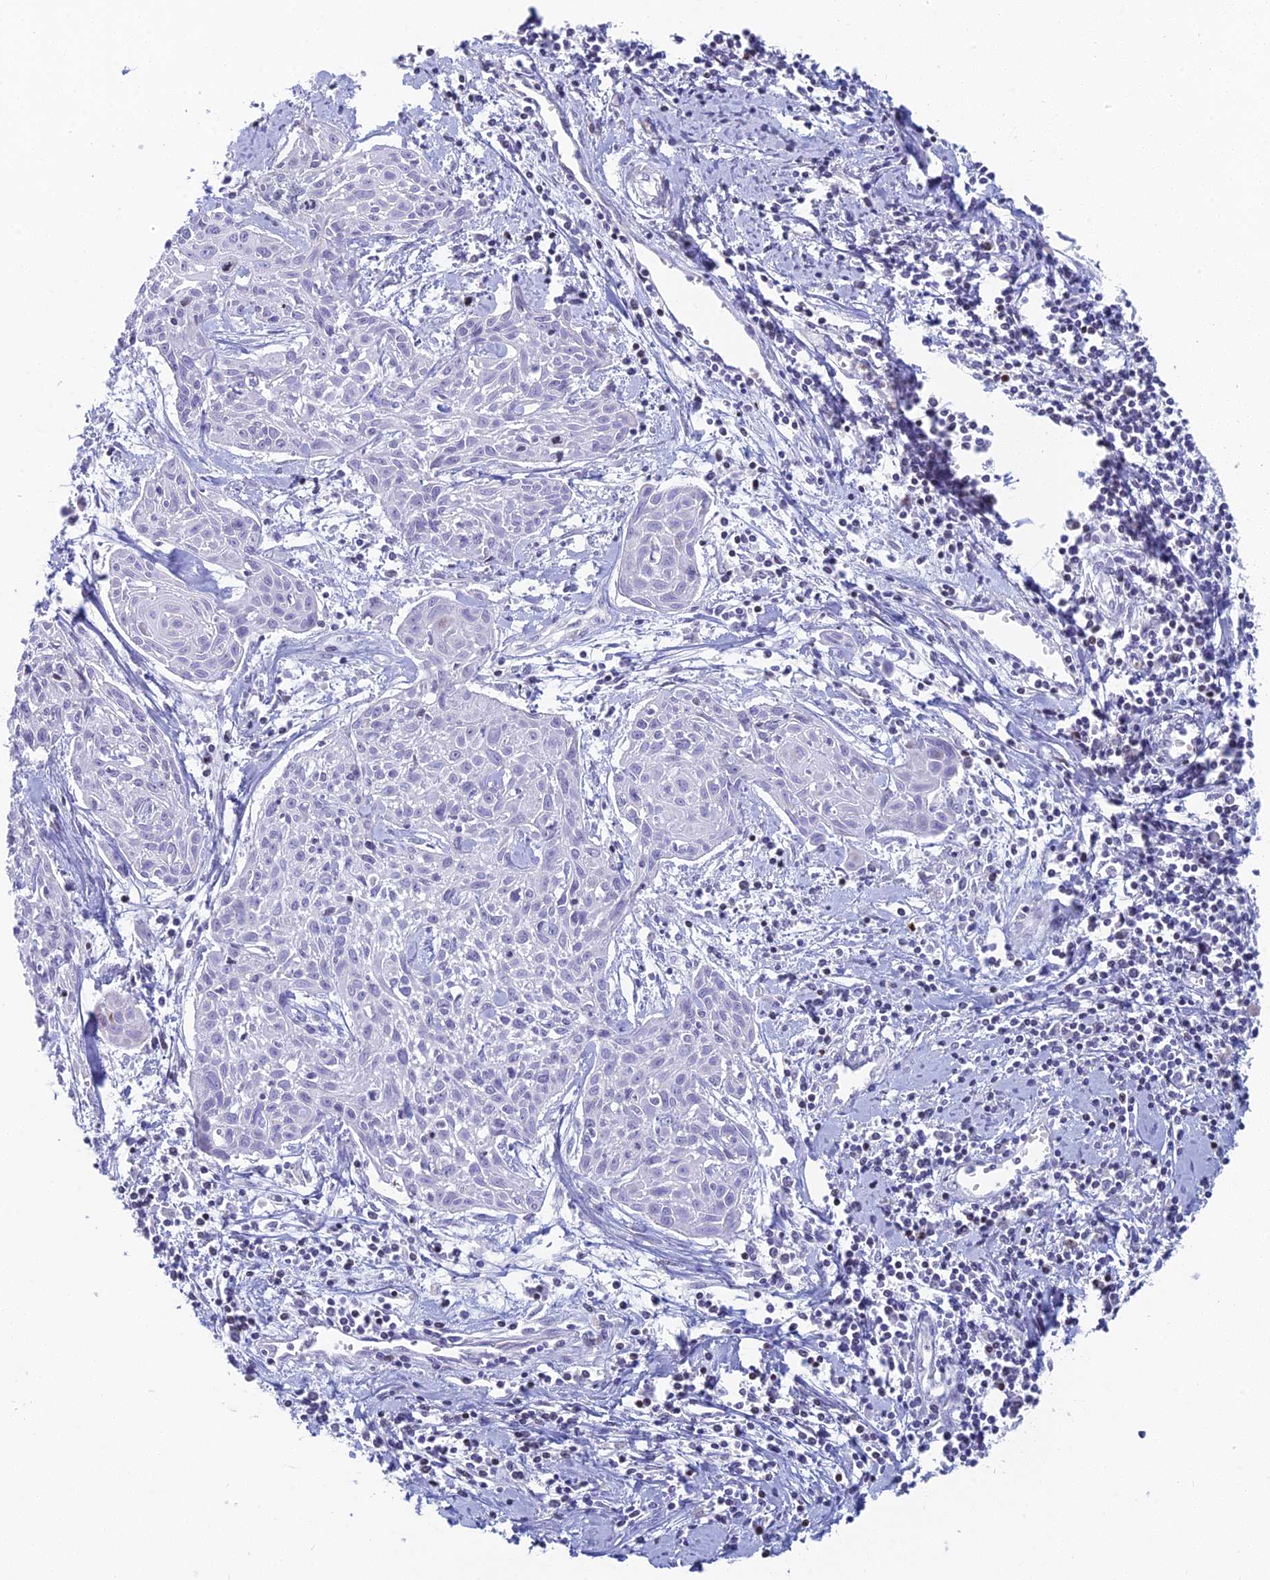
{"staining": {"intensity": "negative", "quantity": "none", "location": "none"}, "tissue": "cervical cancer", "cell_type": "Tumor cells", "image_type": "cancer", "snomed": [{"axis": "morphology", "description": "Squamous cell carcinoma, NOS"}, {"axis": "topography", "description": "Cervix"}], "caption": "Tumor cells show no significant positivity in squamous cell carcinoma (cervical). Nuclei are stained in blue.", "gene": "REXO5", "patient": {"sex": "female", "age": 51}}